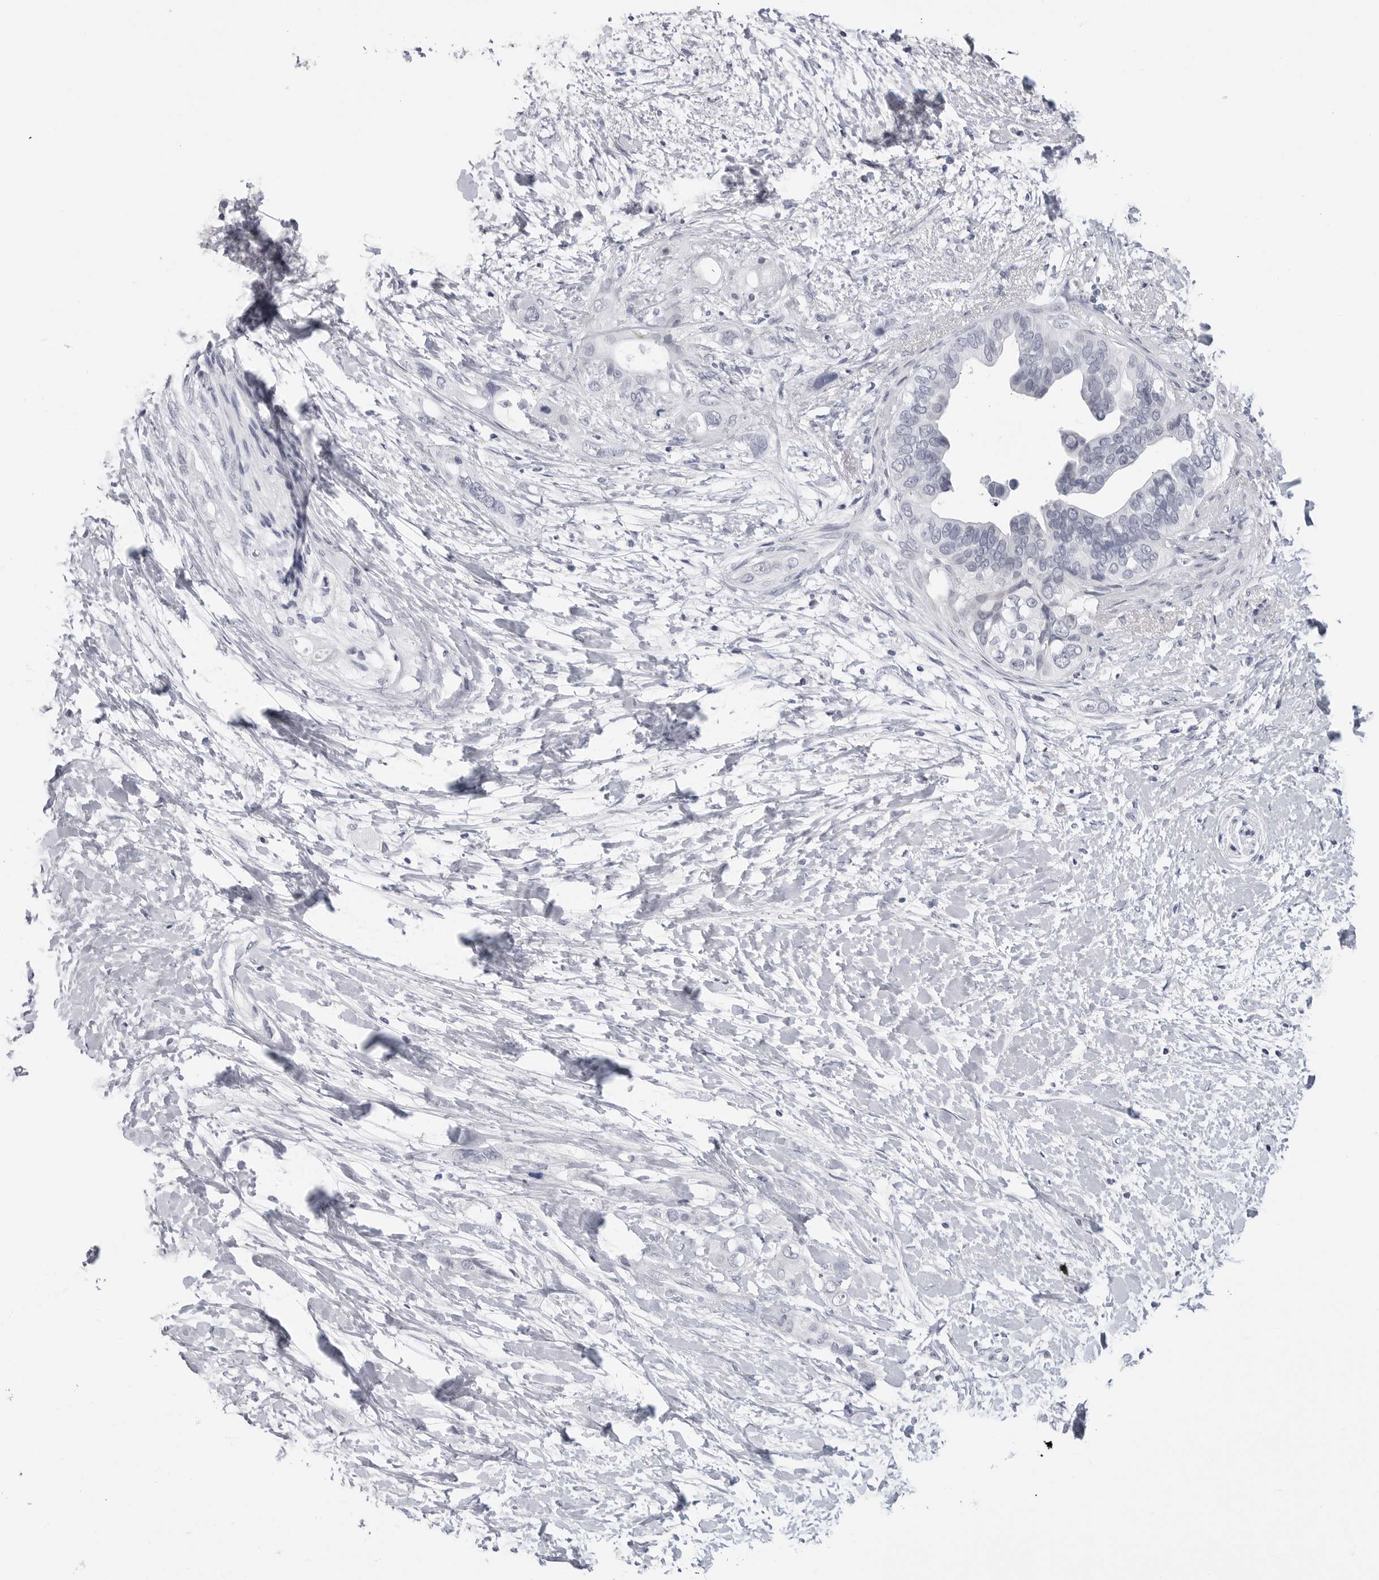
{"staining": {"intensity": "negative", "quantity": "none", "location": "none"}, "tissue": "pancreatic cancer", "cell_type": "Tumor cells", "image_type": "cancer", "snomed": [{"axis": "morphology", "description": "Adenocarcinoma, NOS"}, {"axis": "topography", "description": "Pancreas"}], "caption": "Micrograph shows no protein expression in tumor cells of pancreatic cancer (adenocarcinoma) tissue.", "gene": "PGA3", "patient": {"sex": "female", "age": 56}}